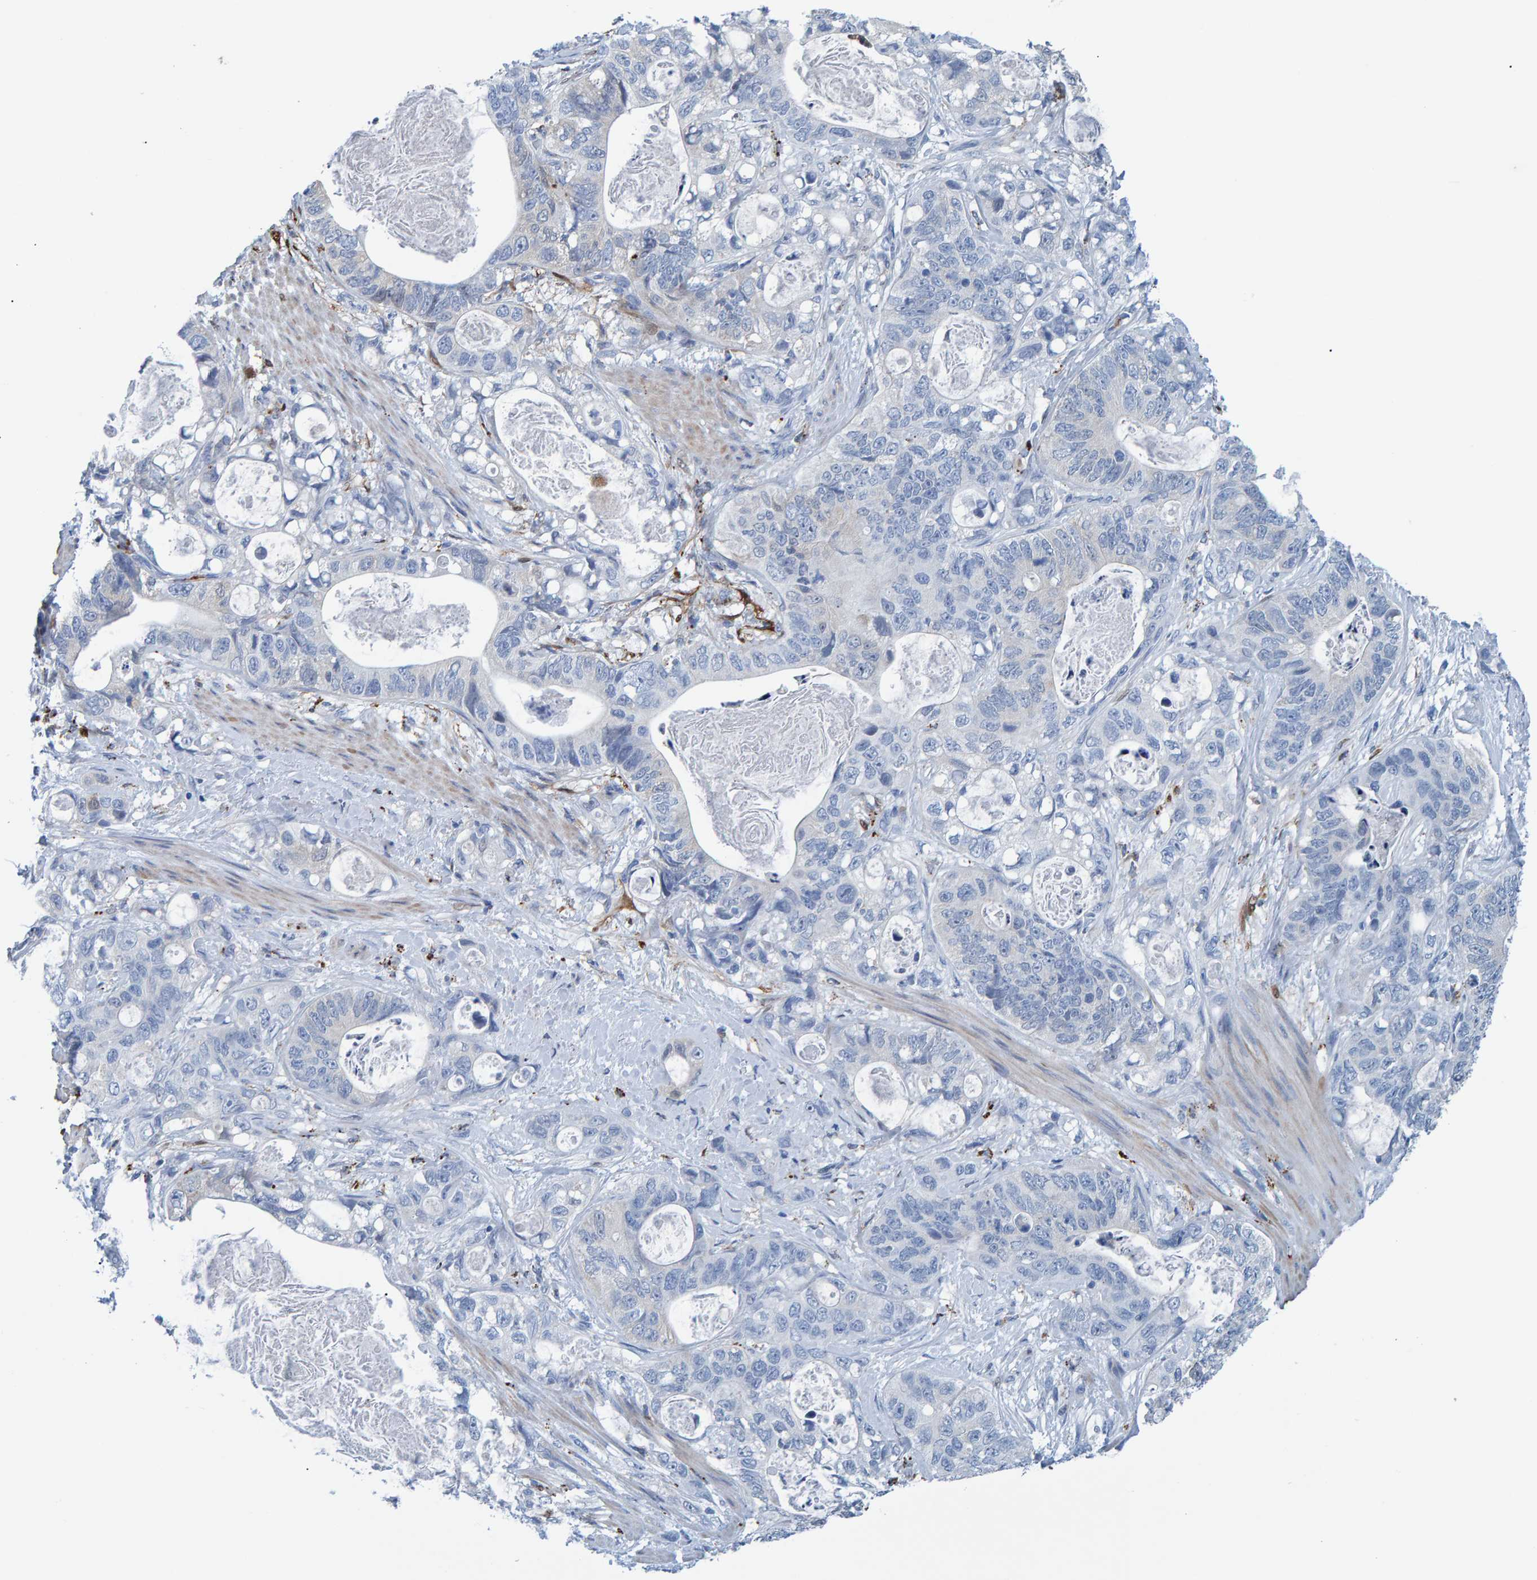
{"staining": {"intensity": "negative", "quantity": "none", "location": "none"}, "tissue": "stomach cancer", "cell_type": "Tumor cells", "image_type": "cancer", "snomed": [{"axis": "morphology", "description": "Normal tissue, NOS"}, {"axis": "morphology", "description": "Adenocarcinoma, NOS"}, {"axis": "topography", "description": "Stomach"}], "caption": "Immunohistochemical staining of adenocarcinoma (stomach) displays no significant staining in tumor cells.", "gene": "IDO1", "patient": {"sex": "female", "age": 89}}